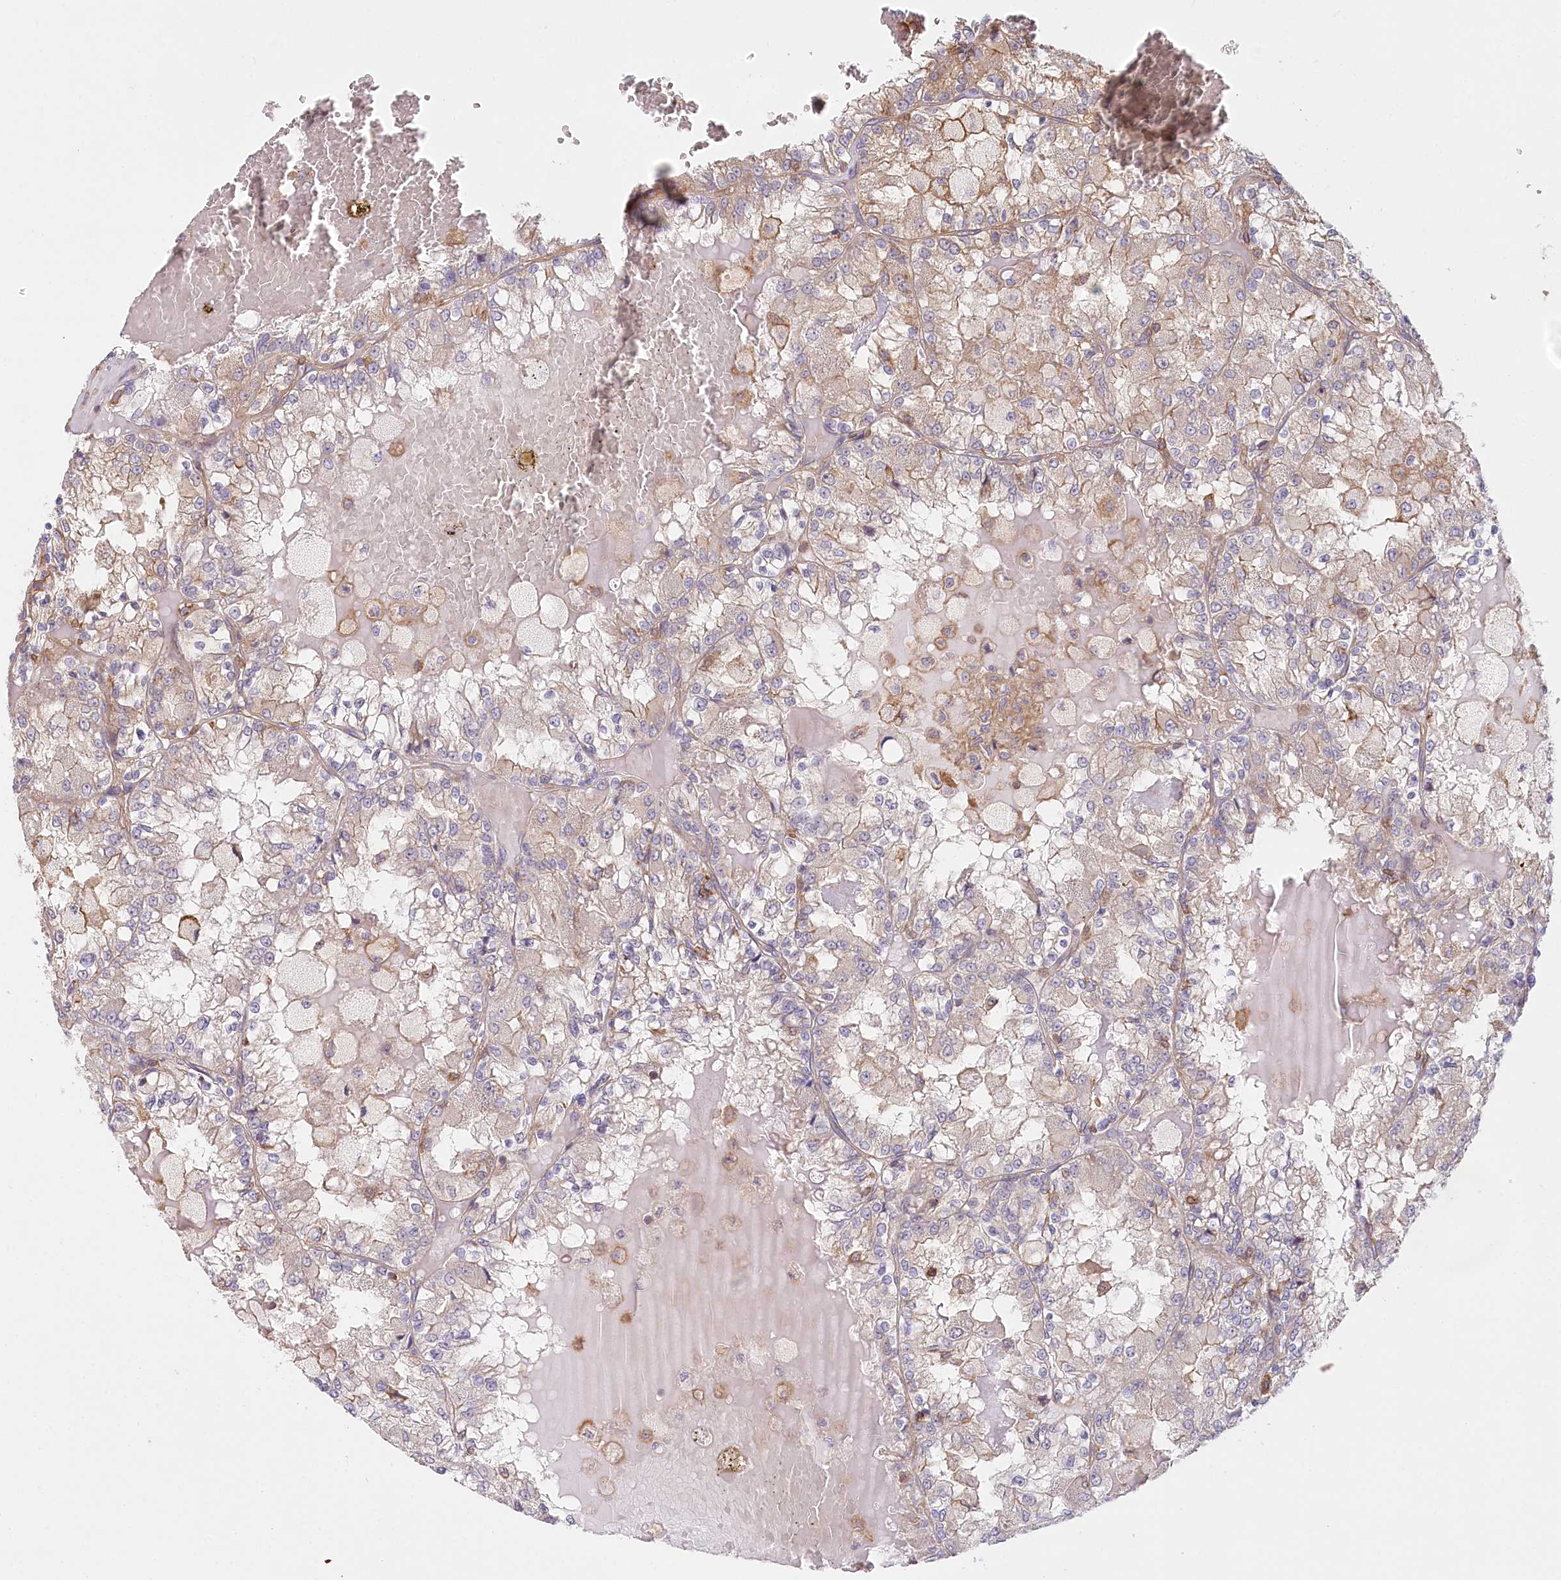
{"staining": {"intensity": "negative", "quantity": "none", "location": "none"}, "tissue": "renal cancer", "cell_type": "Tumor cells", "image_type": "cancer", "snomed": [{"axis": "morphology", "description": "Adenocarcinoma, NOS"}, {"axis": "topography", "description": "Kidney"}], "caption": "This is a photomicrograph of immunohistochemistry (IHC) staining of renal cancer, which shows no positivity in tumor cells. (DAB immunohistochemistry visualized using brightfield microscopy, high magnification).", "gene": "UMPS", "patient": {"sex": "female", "age": 56}}